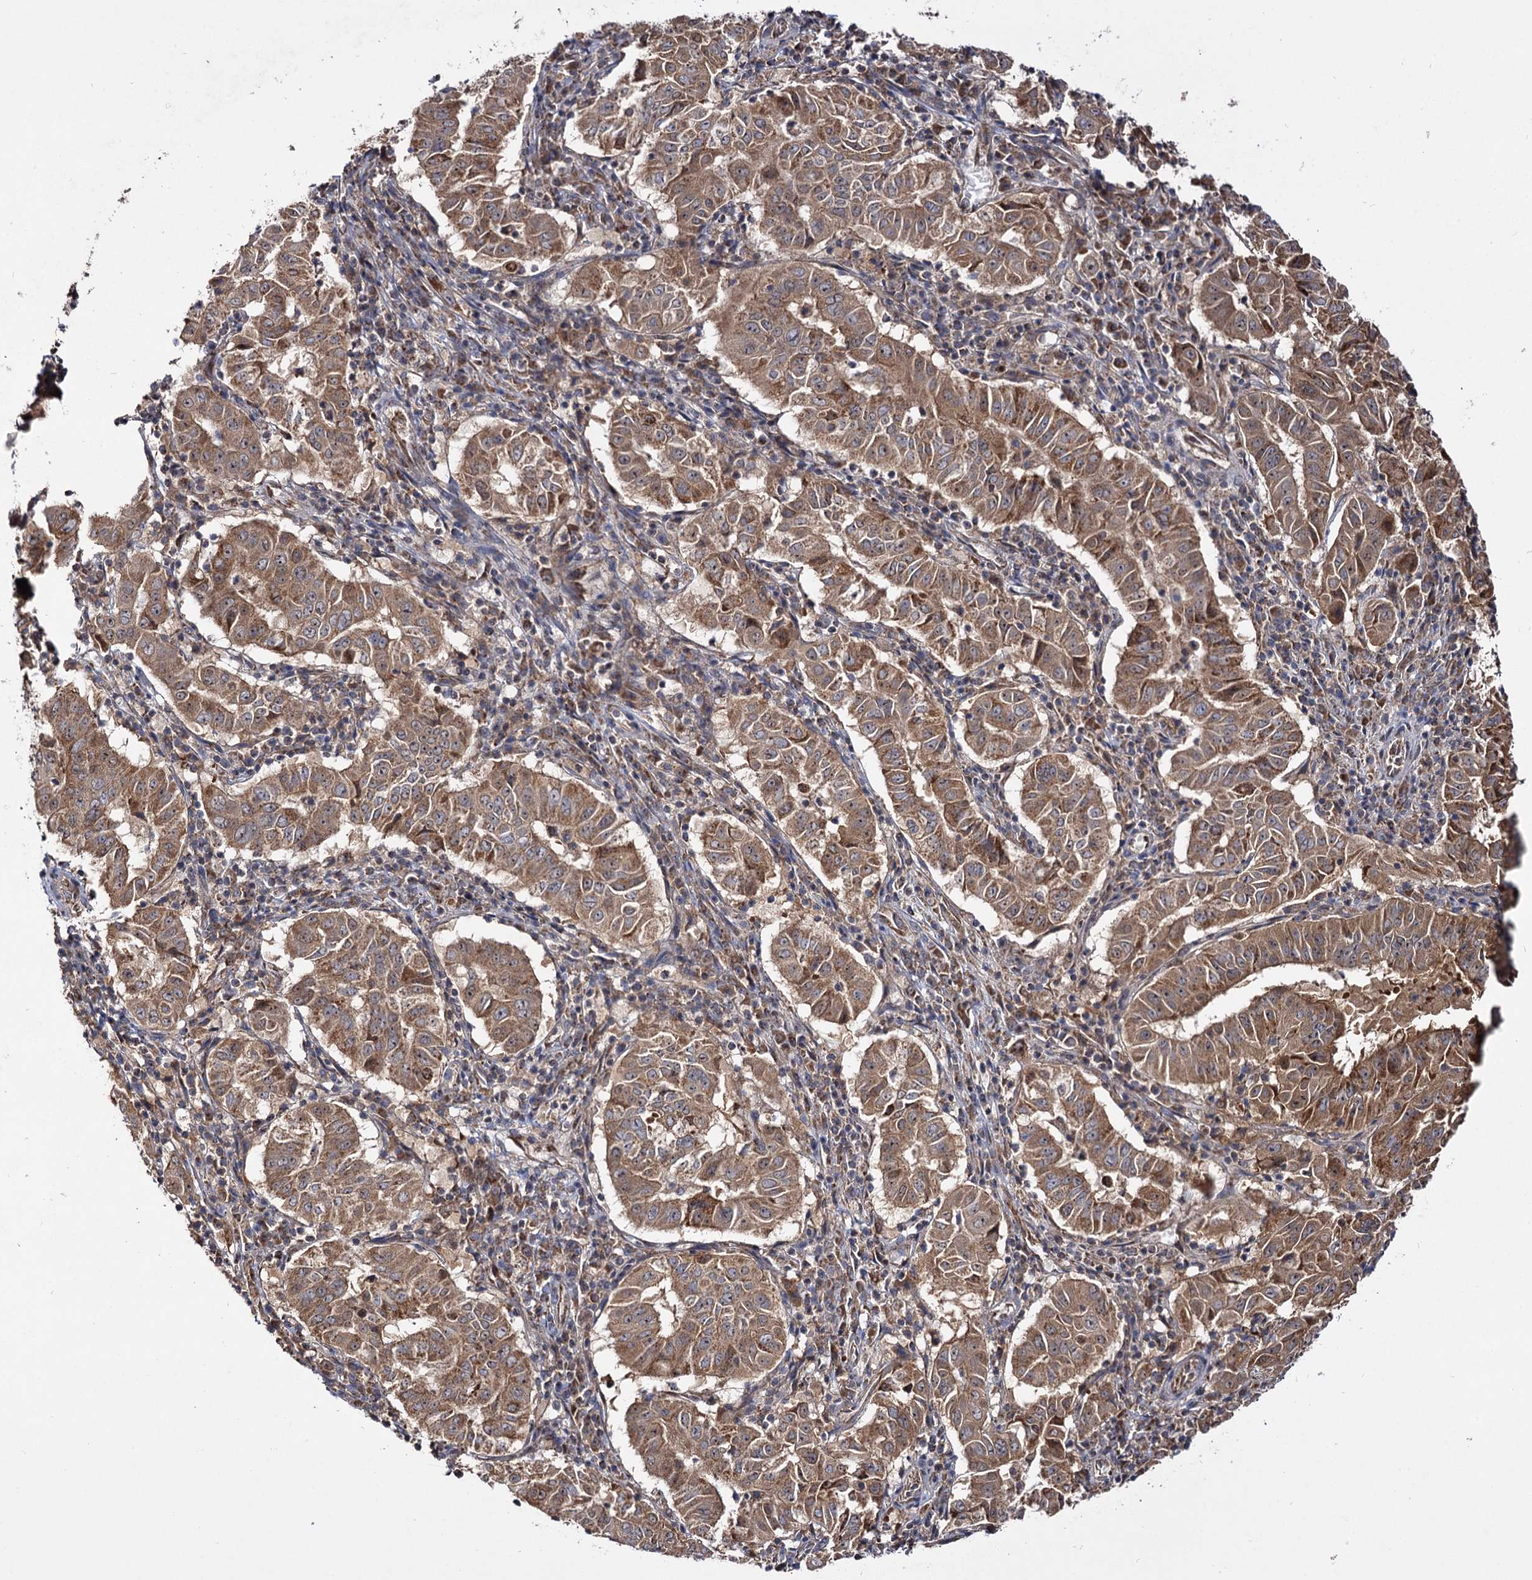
{"staining": {"intensity": "moderate", "quantity": ">75%", "location": "cytoplasmic/membranous"}, "tissue": "pancreatic cancer", "cell_type": "Tumor cells", "image_type": "cancer", "snomed": [{"axis": "morphology", "description": "Adenocarcinoma, NOS"}, {"axis": "topography", "description": "Pancreas"}], "caption": "An image of pancreatic adenocarcinoma stained for a protein shows moderate cytoplasmic/membranous brown staining in tumor cells. (brown staining indicates protein expression, while blue staining denotes nuclei).", "gene": "CEP76", "patient": {"sex": "male", "age": 63}}